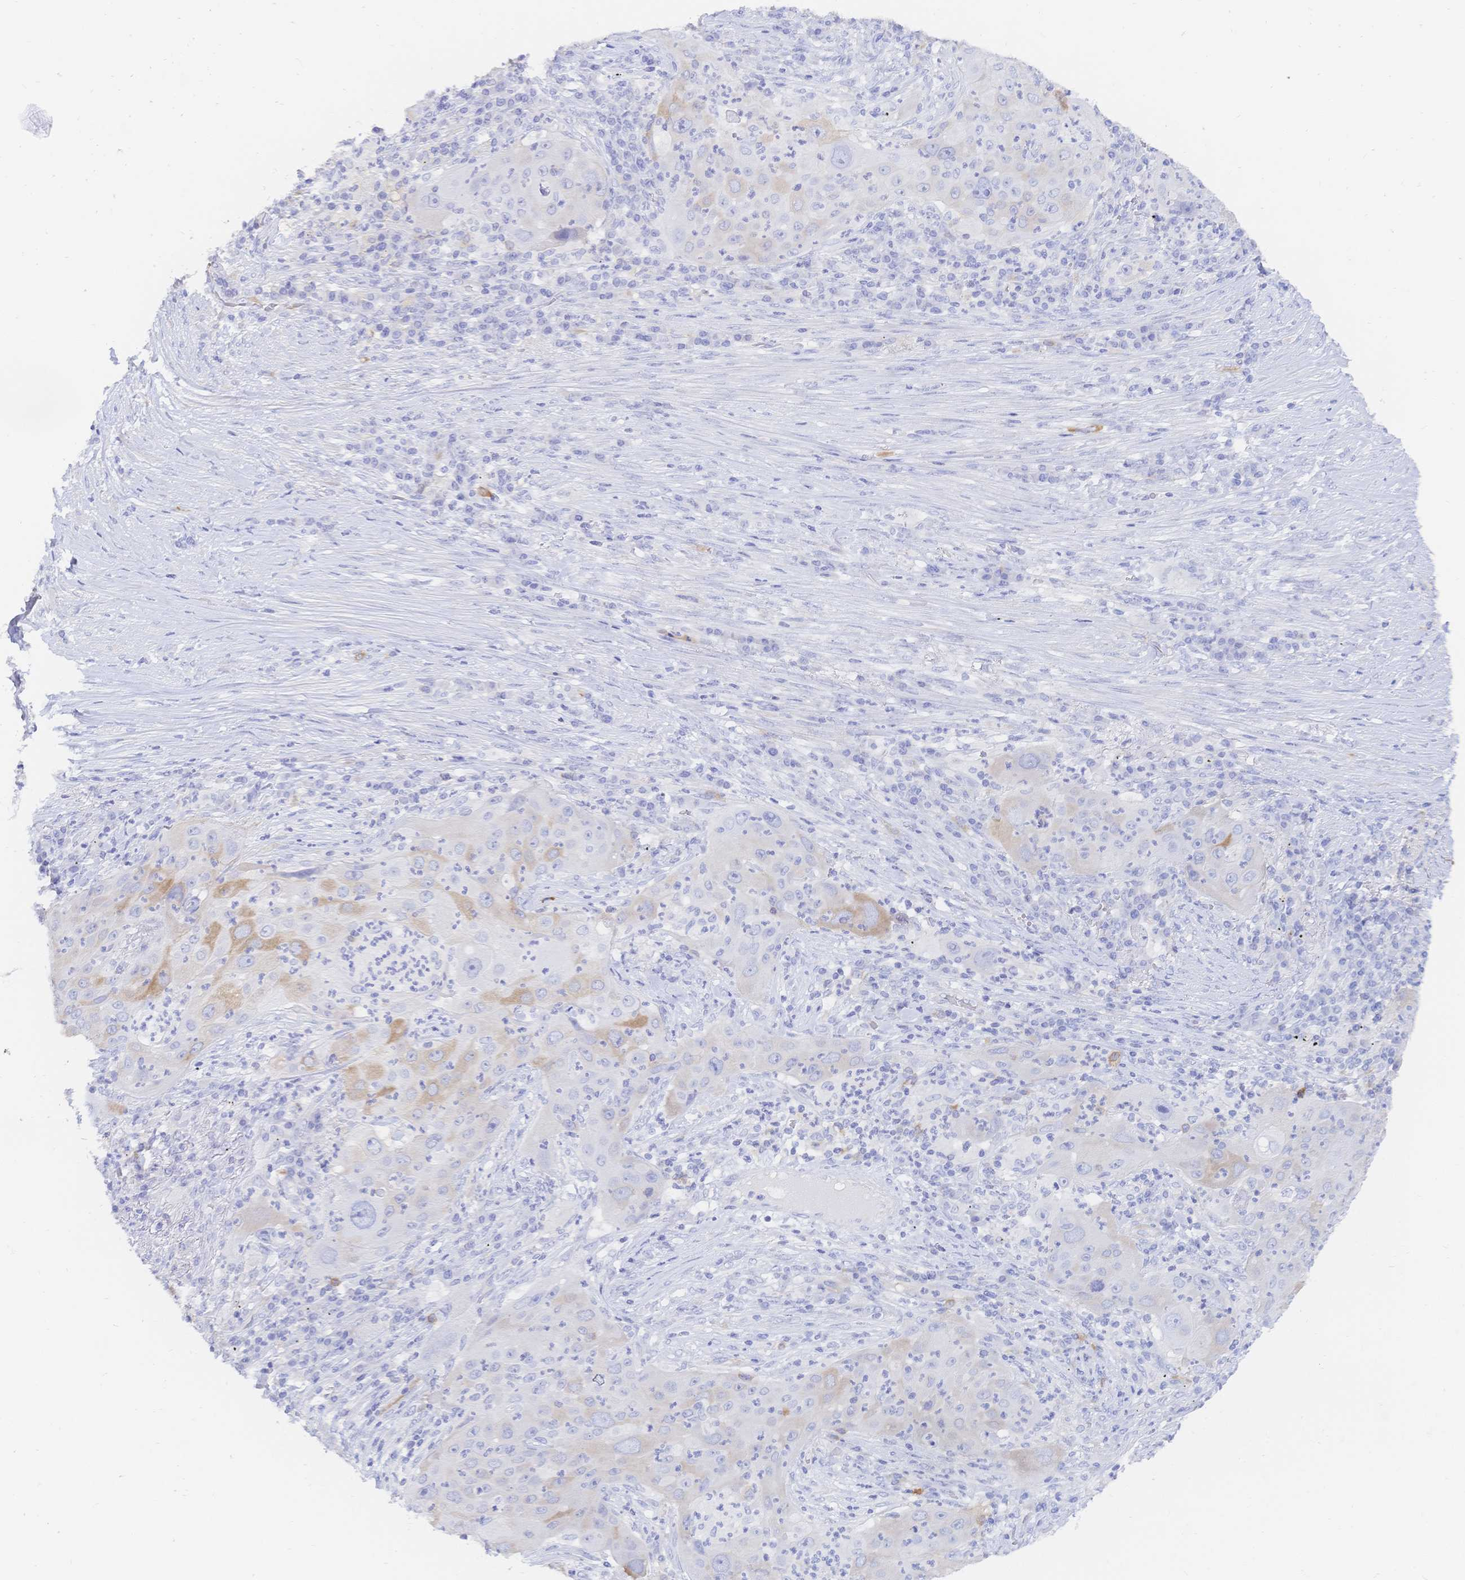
{"staining": {"intensity": "weak", "quantity": "<25%", "location": "cytoplasmic/membranous"}, "tissue": "lung cancer", "cell_type": "Tumor cells", "image_type": "cancer", "snomed": [{"axis": "morphology", "description": "Squamous cell carcinoma, NOS"}, {"axis": "topography", "description": "Lung"}], "caption": "Immunohistochemical staining of human lung cancer (squamous cell carcinoma) demonstrates no significant expression in tumor cells.", "gene": "RRM1", "patient": {"sex": "female", "age": 59}}